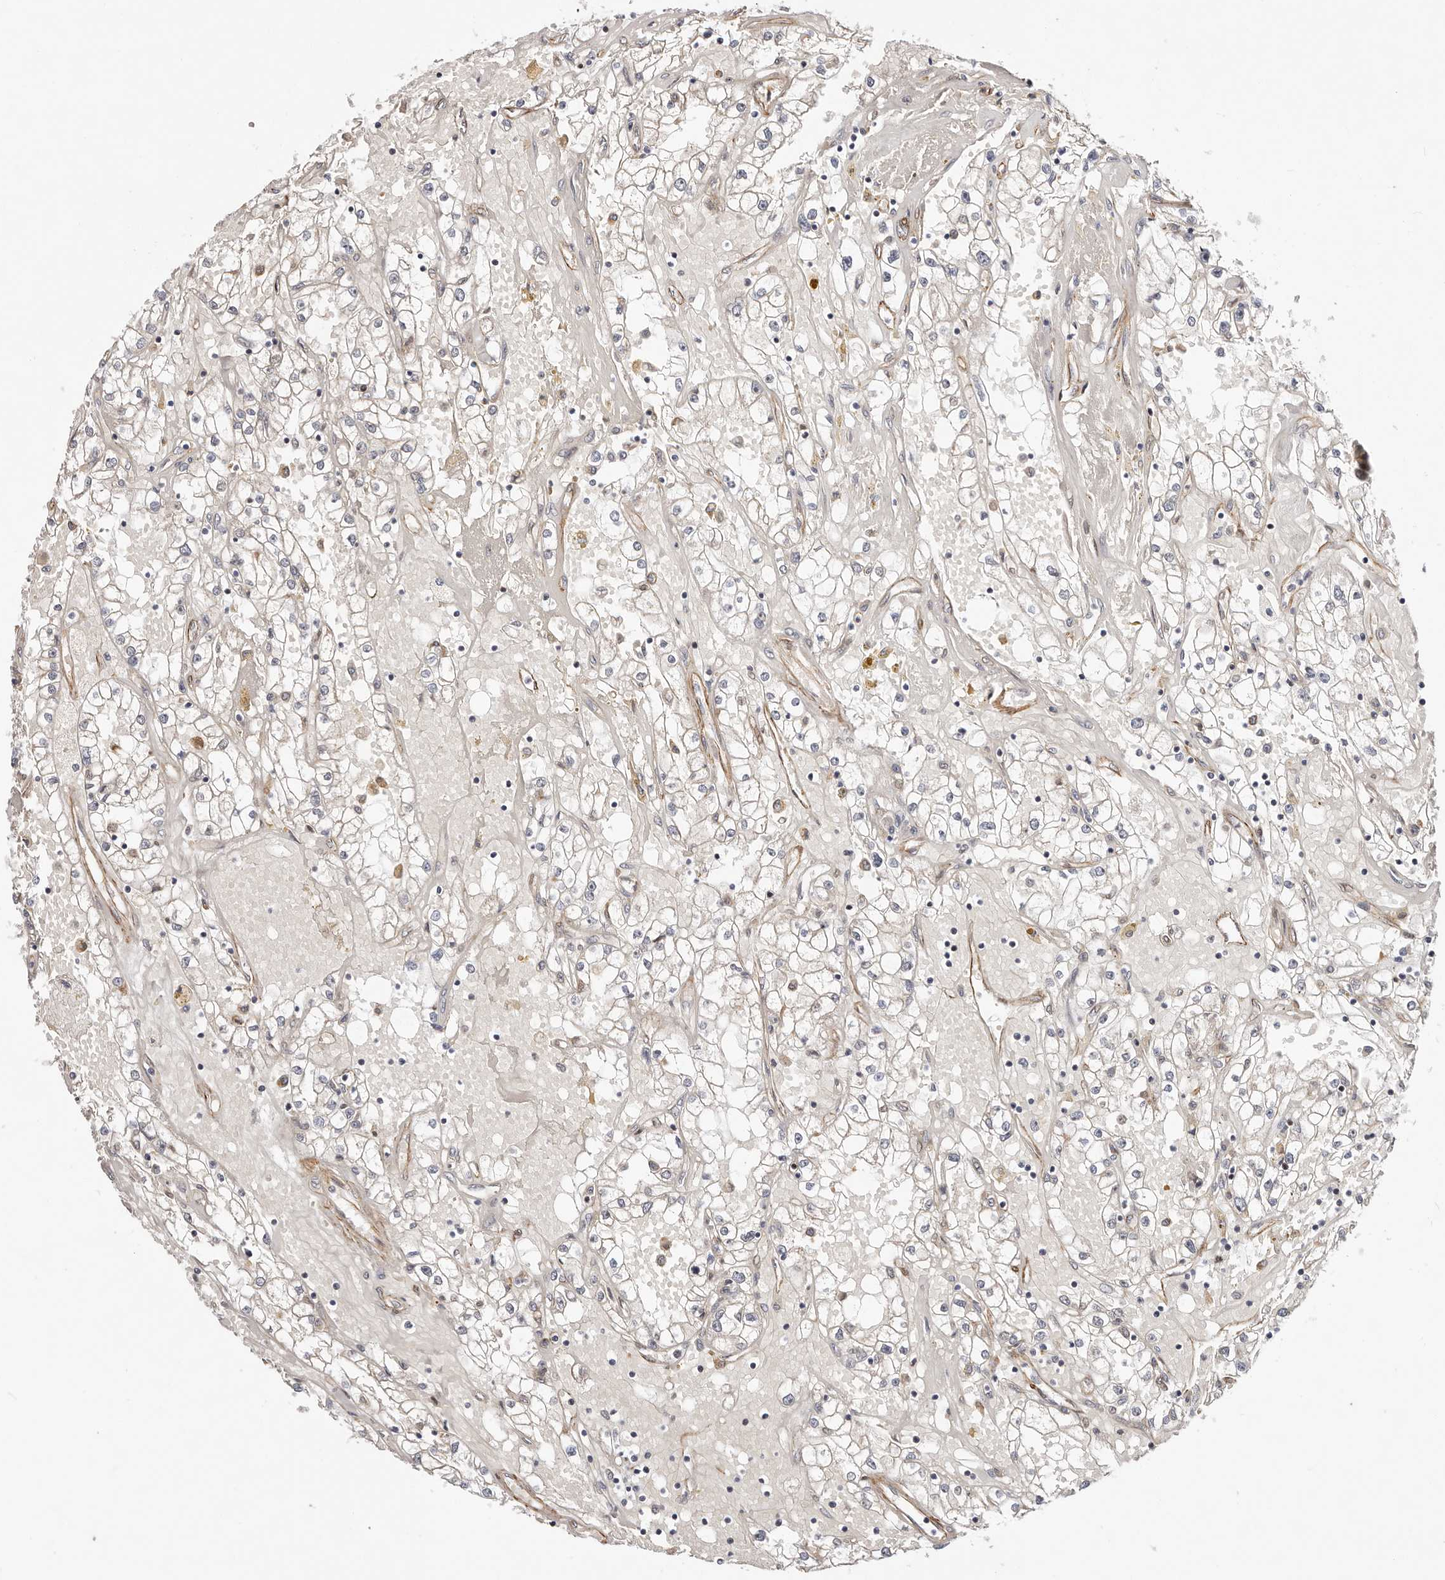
{"staining": {"intensity": "moderate", "quantity": "<25%", "location": "nuclear"}, "tissue": "renal cancer", "cell_type": "Tumor cells", "image_type": "cancer", "snomed": [{"axis": "morphology", "description": "Adenocarcinoma, NOS"}, {"axis": "topography", "description": "Kidney"}], "caption": "Immunohistochemical staining of renal cancer (adenocarcinoma) exhibits low levels of moderate nuclear expression in approximately <25% of tumor cells.", "gene": "EPHX3", "patient": {"sex": "male", "age": 56}}